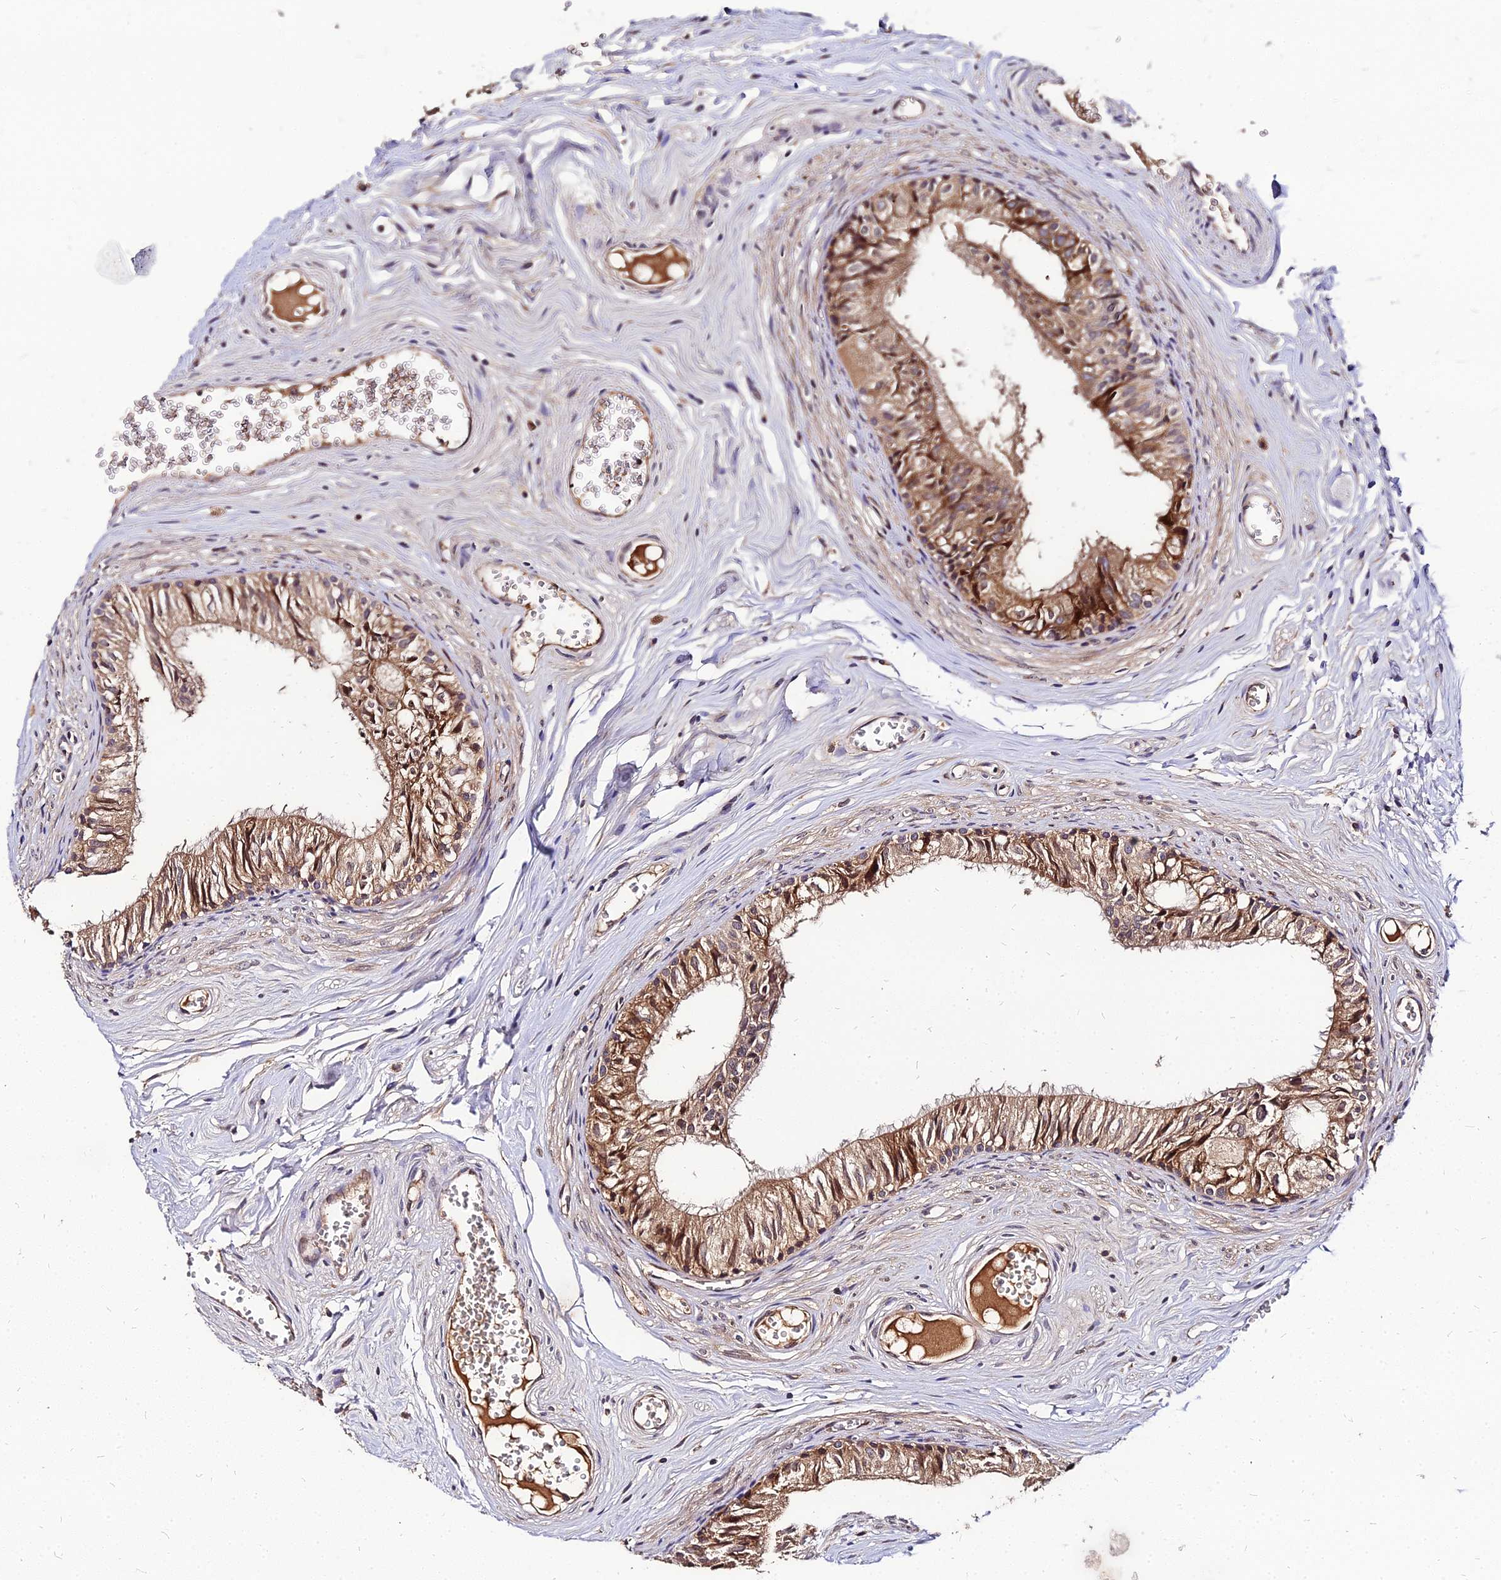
{"staining": {"intensity": "strong", "quantity": ">75%", "location": "cytoplasmic/membranous"}, "tissue": "epididymis", "cell_type": "Glandular cells", "image_type": "normal", "snomed": [{"axis": "morphology", "description": "Normal tissue, NOS"}, {"axis": "topography", "description": "Epididymis"}], "caption": "Glandular cells demonstrate strong cytoplasmic/membranous expression in about >75% of cells in normal epididymis. (Brightfield microscopy of DAB IHC at high magnification).", "gene": "PDE4D", "patient": {"sex": "male", "age": 36}}